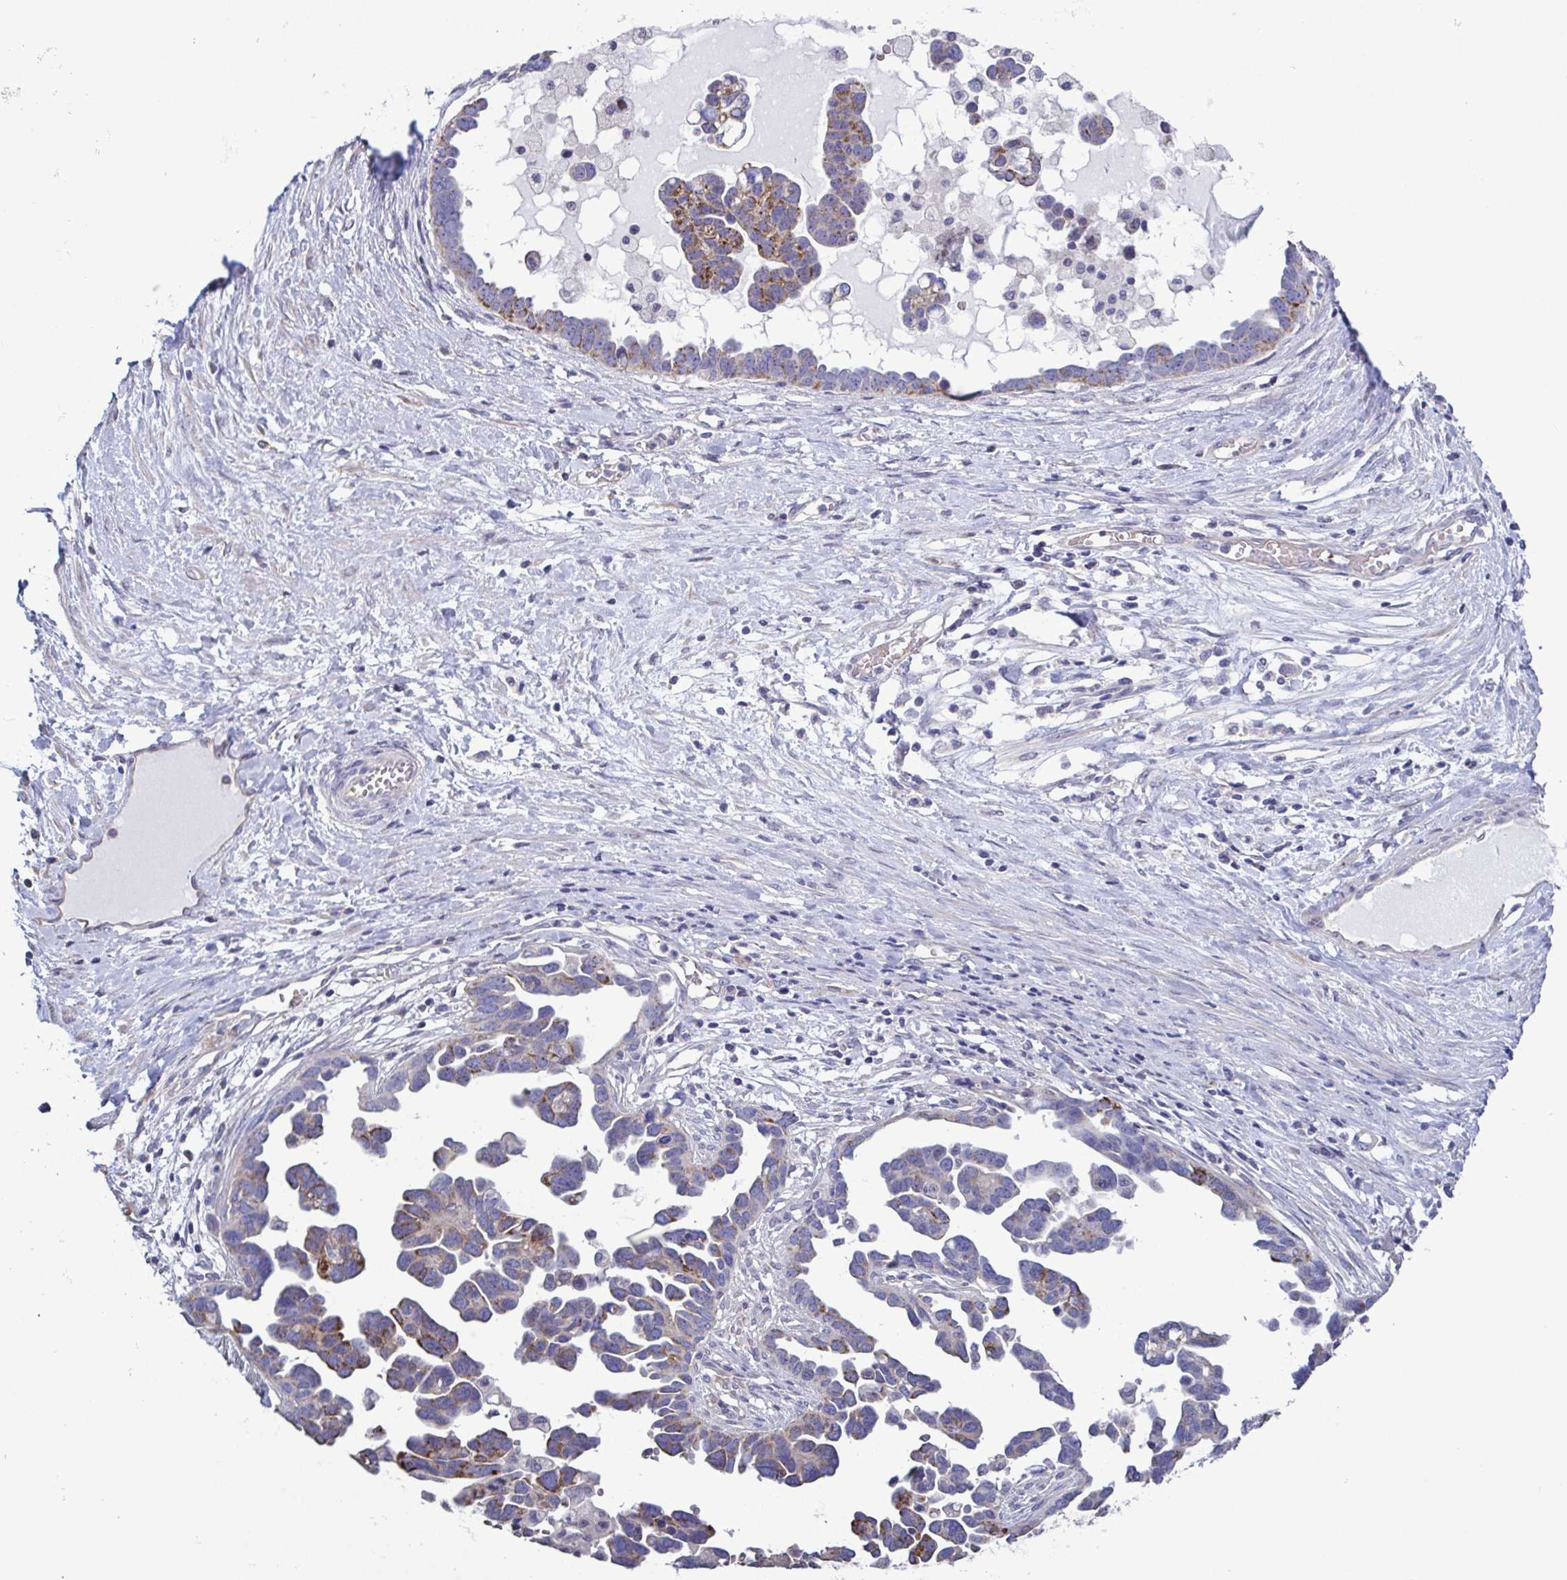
{"staining": {"intensity": "moderate", "quantity": "25%-75%", "location": "cytoplasmic/membranous"}, "tissue": "ovarian cancer", "cell_type": "Tumor cells", "image_type": "cancer", "snomed": [{"axis": "morphology", "description": "Cystadenocarcinoma, serous, NOS"}, {"axis": "topography", "description": "Ovary"}], "caption": "Serous cystadenocarcinoma (ovarian) stained with a brown dye exhibits moderate cytoplasmic/membranous positive positivity in approximately 25%-75% of tumor cells.", "gene": "GLDC", "patient": {"sex": "female", "age": 54}}